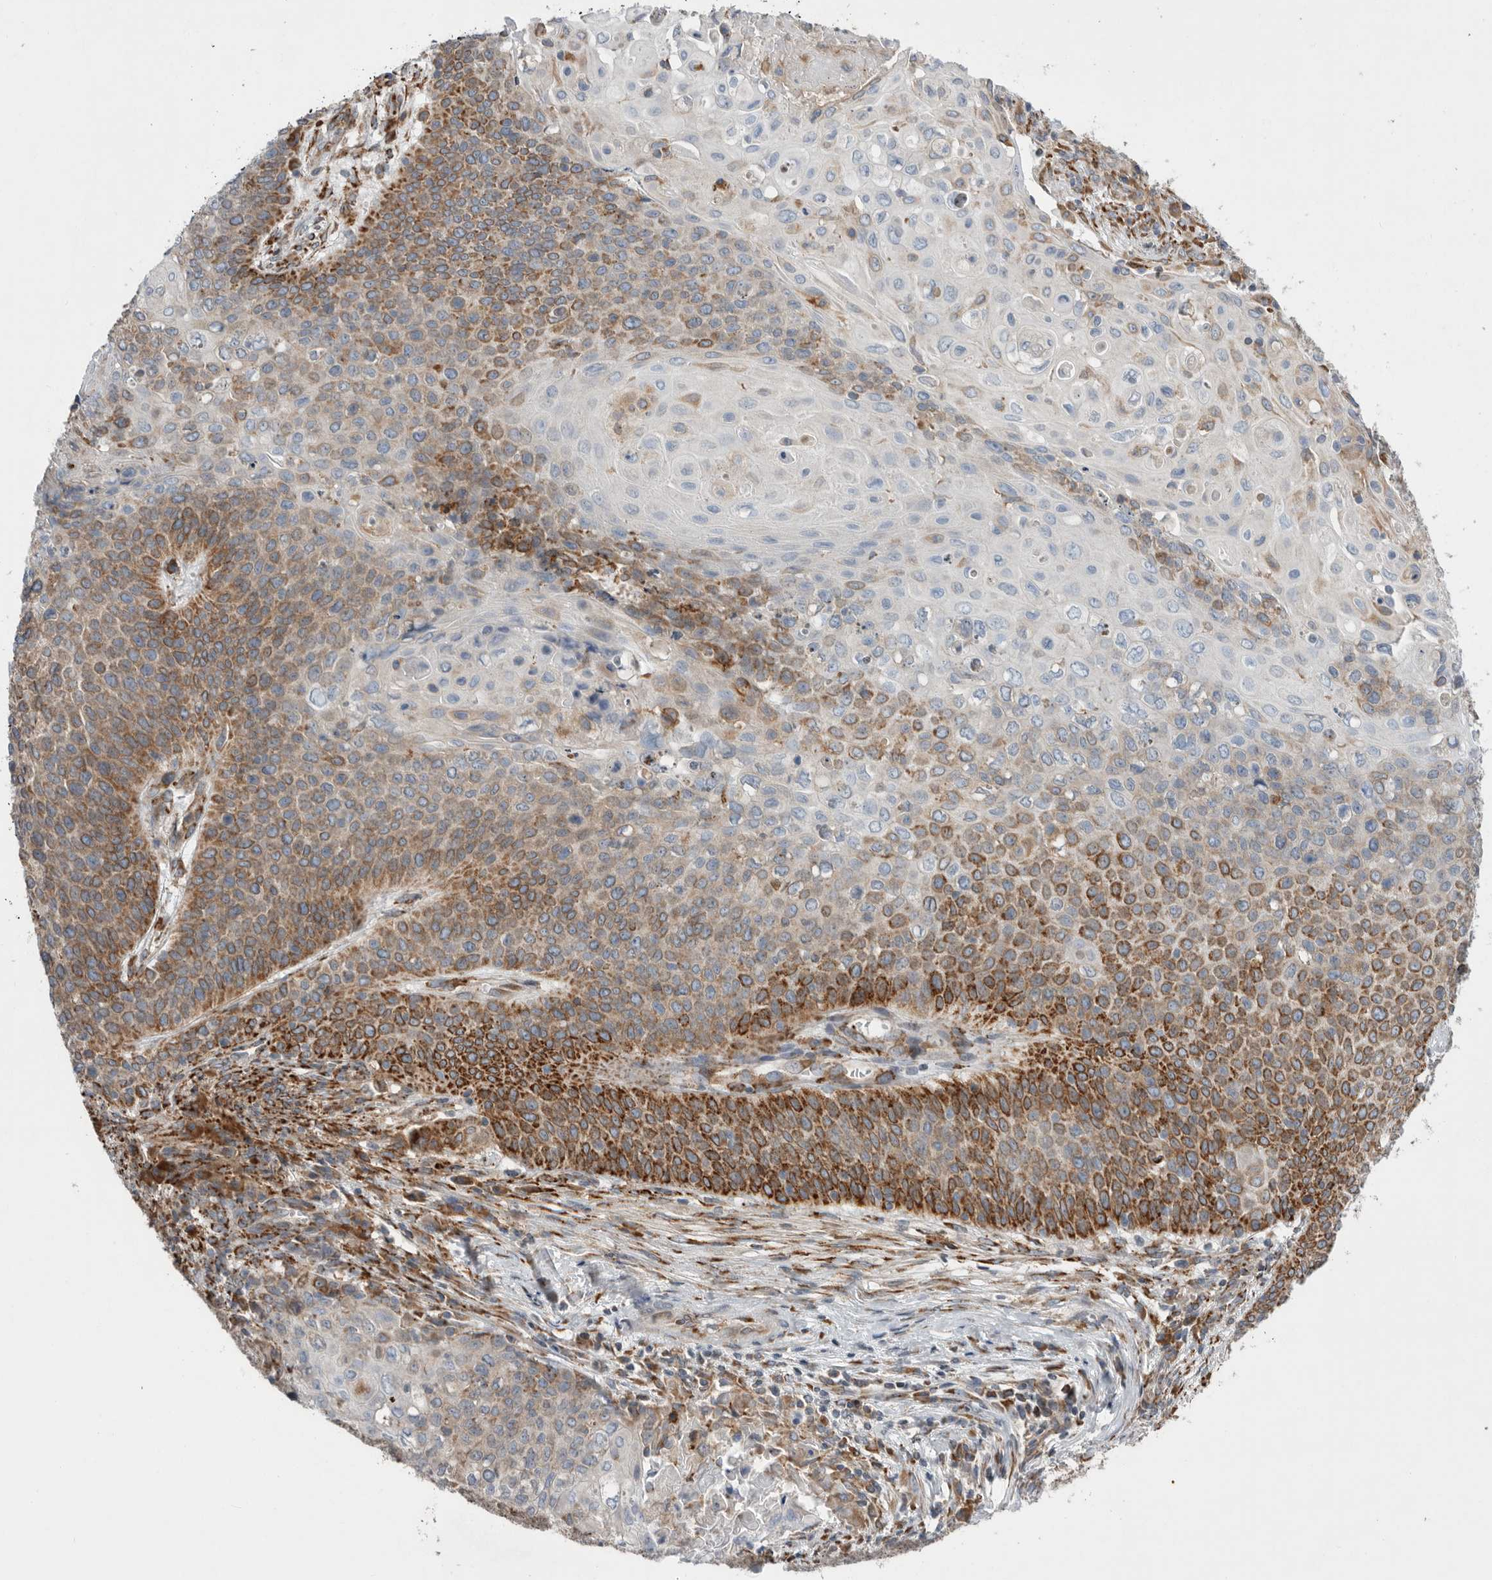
{"staining": {"intensity": "strong", "quantity": "25%-75%", "location": "cytoplasmic/membranous"}, "tissue": "cervical cancer", "cell_type": "Tumor cells", "image_type": "cancer", "snomed": [{"axis": "morphology", "description": "Squamous cell carcinoma, NOS"}, {"axis": "topography", "description": "Cervix"}], "caption": "Protein expression analysis of cervical cancer (squamous cell carcinoma) reveals strong cytoplasmic/membranous expression in about 25%-75% of tumor cells.", "gene": "GANAB", "patient": {"sex": "female", "age": 39}}